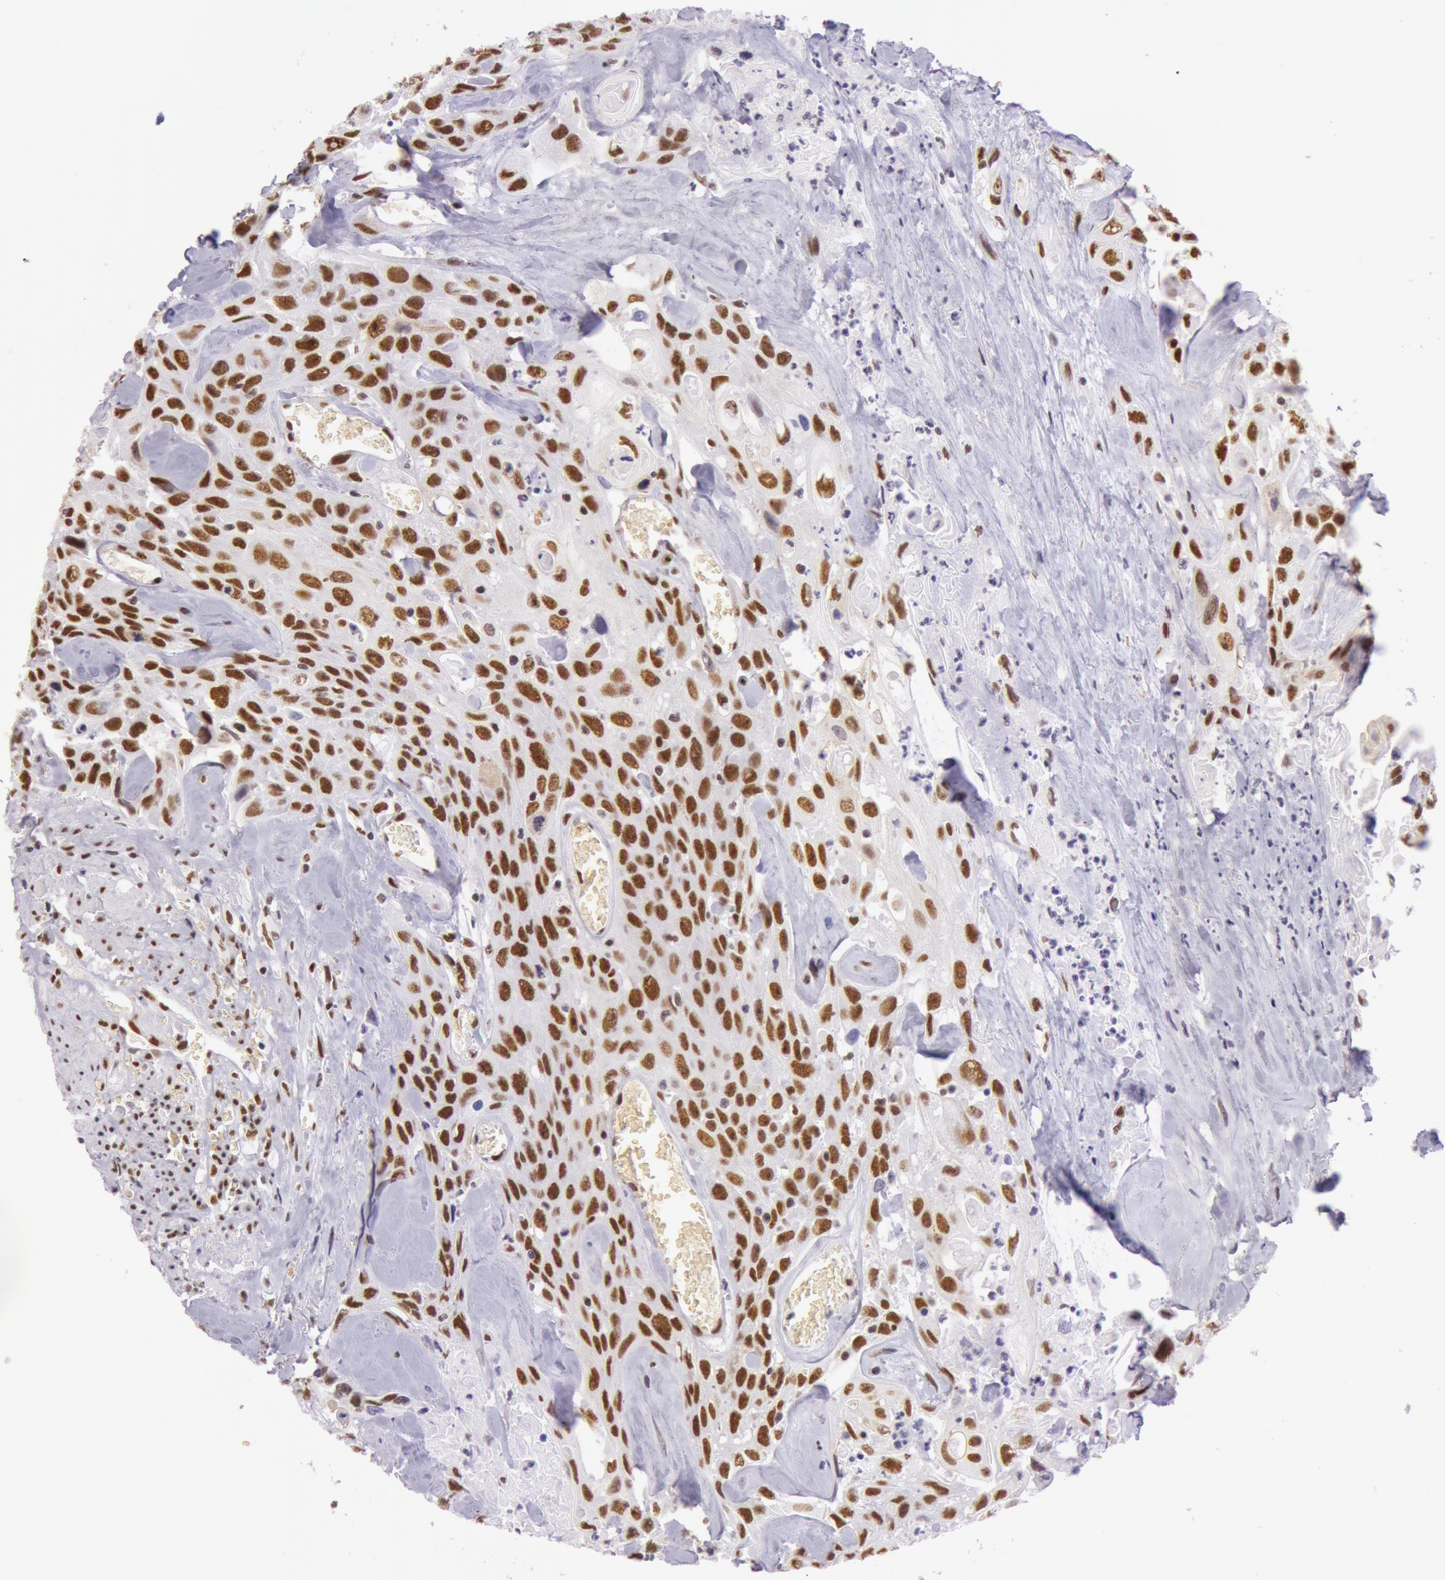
{"staining": {"intensity": "strong", "quantity": ">75%", "location": "nuclear"}, "tissue": "urothelial cancer", "cell_type": "Tumor cells", "image_type": "cancer", "snomed": [{"axis": "morphology", "description": "Urothelial carcinoma, High grade"}, {"axis": "topography", "description": "Urinary bladder"}], "caption": "Urothelial cancer stained for a protein reveals strong nuclear positivity in tumor cells.", "gene": "NBN", "patient": {"sex": "female", "age": 84}}